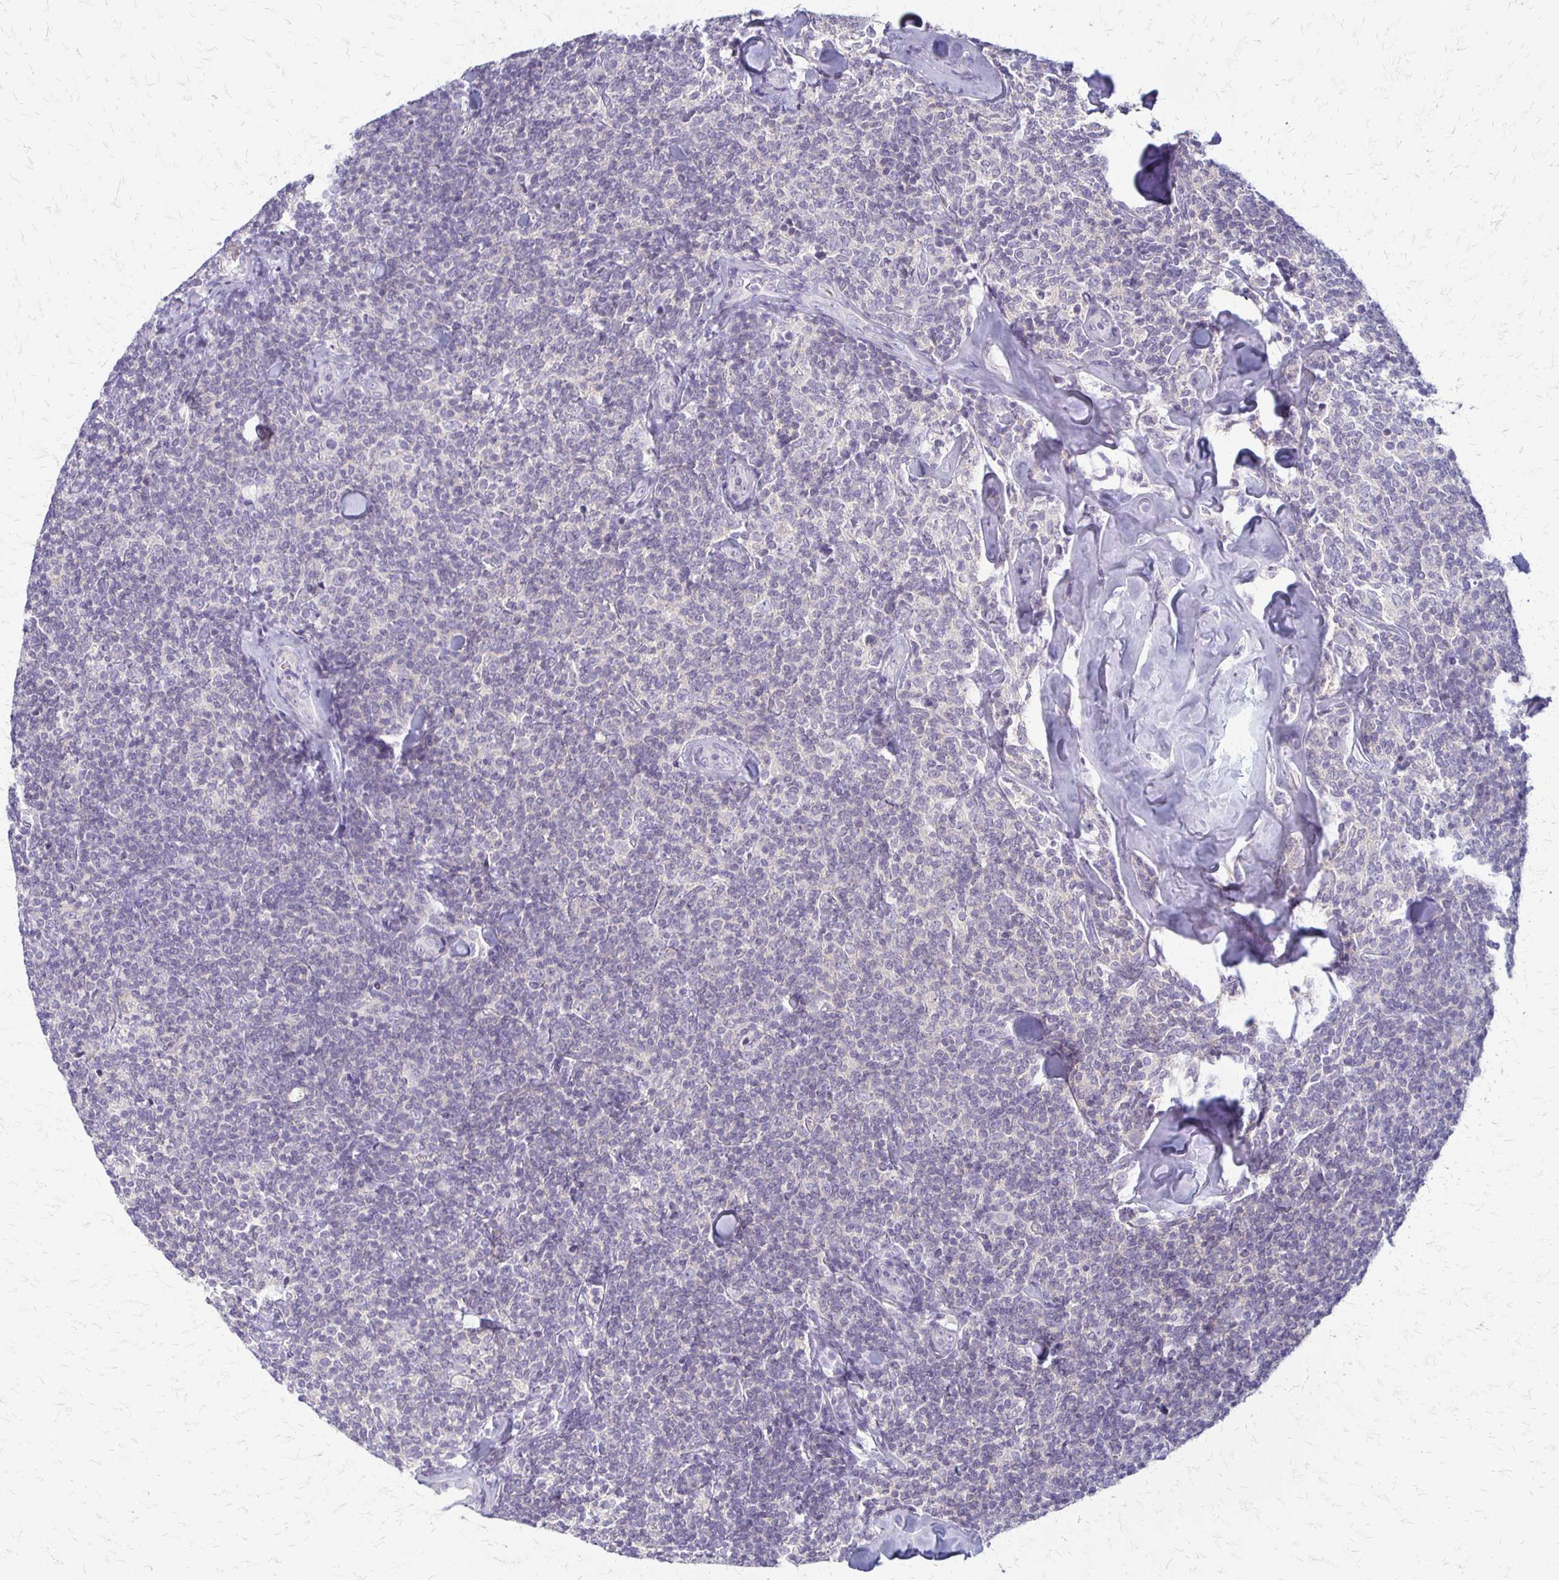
{"staining": {"intensity": "negative", "quantity": "none", "location": "none"}, "tissue": "lymphoma", "cell_type": "Tumor cells", "image_type": "cancer", "snomed": [{"axis": "morphology", "description": "Malignant lymphoma, non-Hodgkin's type, Low grade"}, {"axis": "topography", "description": "Lymph node"}], "caption": "Immunohistochemistry (IHC) histopathology image of neoplastic tissue: human lymphoma stained with DAB (3,3'-diaminobenzidine) reveals no significant protein expression in tumor cells. The staining was performed using DAB to visualize the protein expression in brown, while the nuclei were stained in blue with hematoxylin (Magnification: 20x).", "gene": "RHOC", "patient": {"sex": "female", "age": 56}}